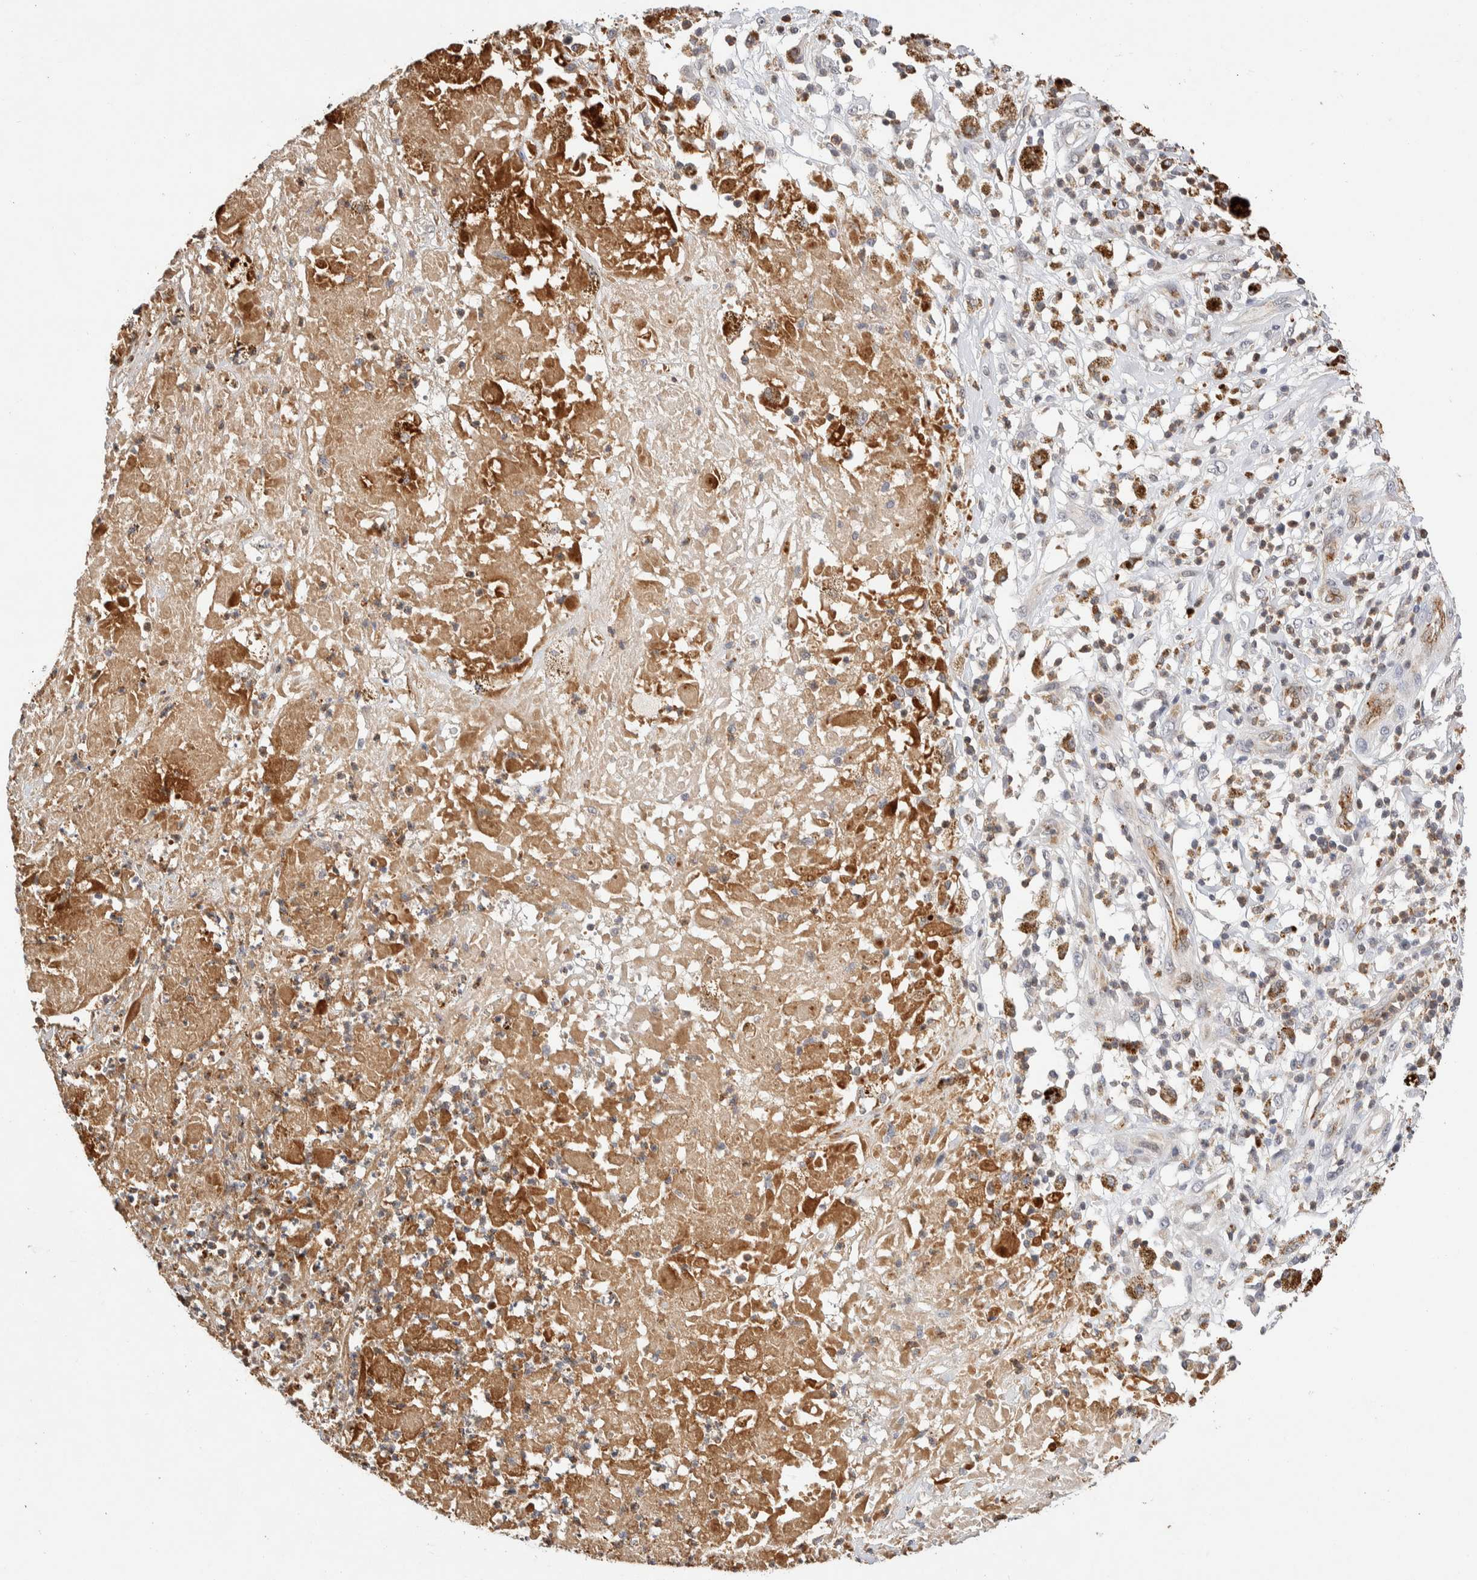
{"staining": {"intensity": "weak", "quantity": "<25%", "location": "nuclear"}, "tissue": "melanoma", "cell_type": "Tumor cells", "image_type": "cancer", "snomed": [{"axis": "morphology", "description": "Necrosis, NOS"}, {"axis": "morphology", "description": "Malignant melanoma, NOS"}, {"axis": "topography", "description": "Skin"}], "caption": "An immunohistochemistry image of malignant melanoma is shown. There is no staining in tumor cells of malignant melanoma.", "gene": "NSMAF", "patient": {"sex": "female", "age": 87}}